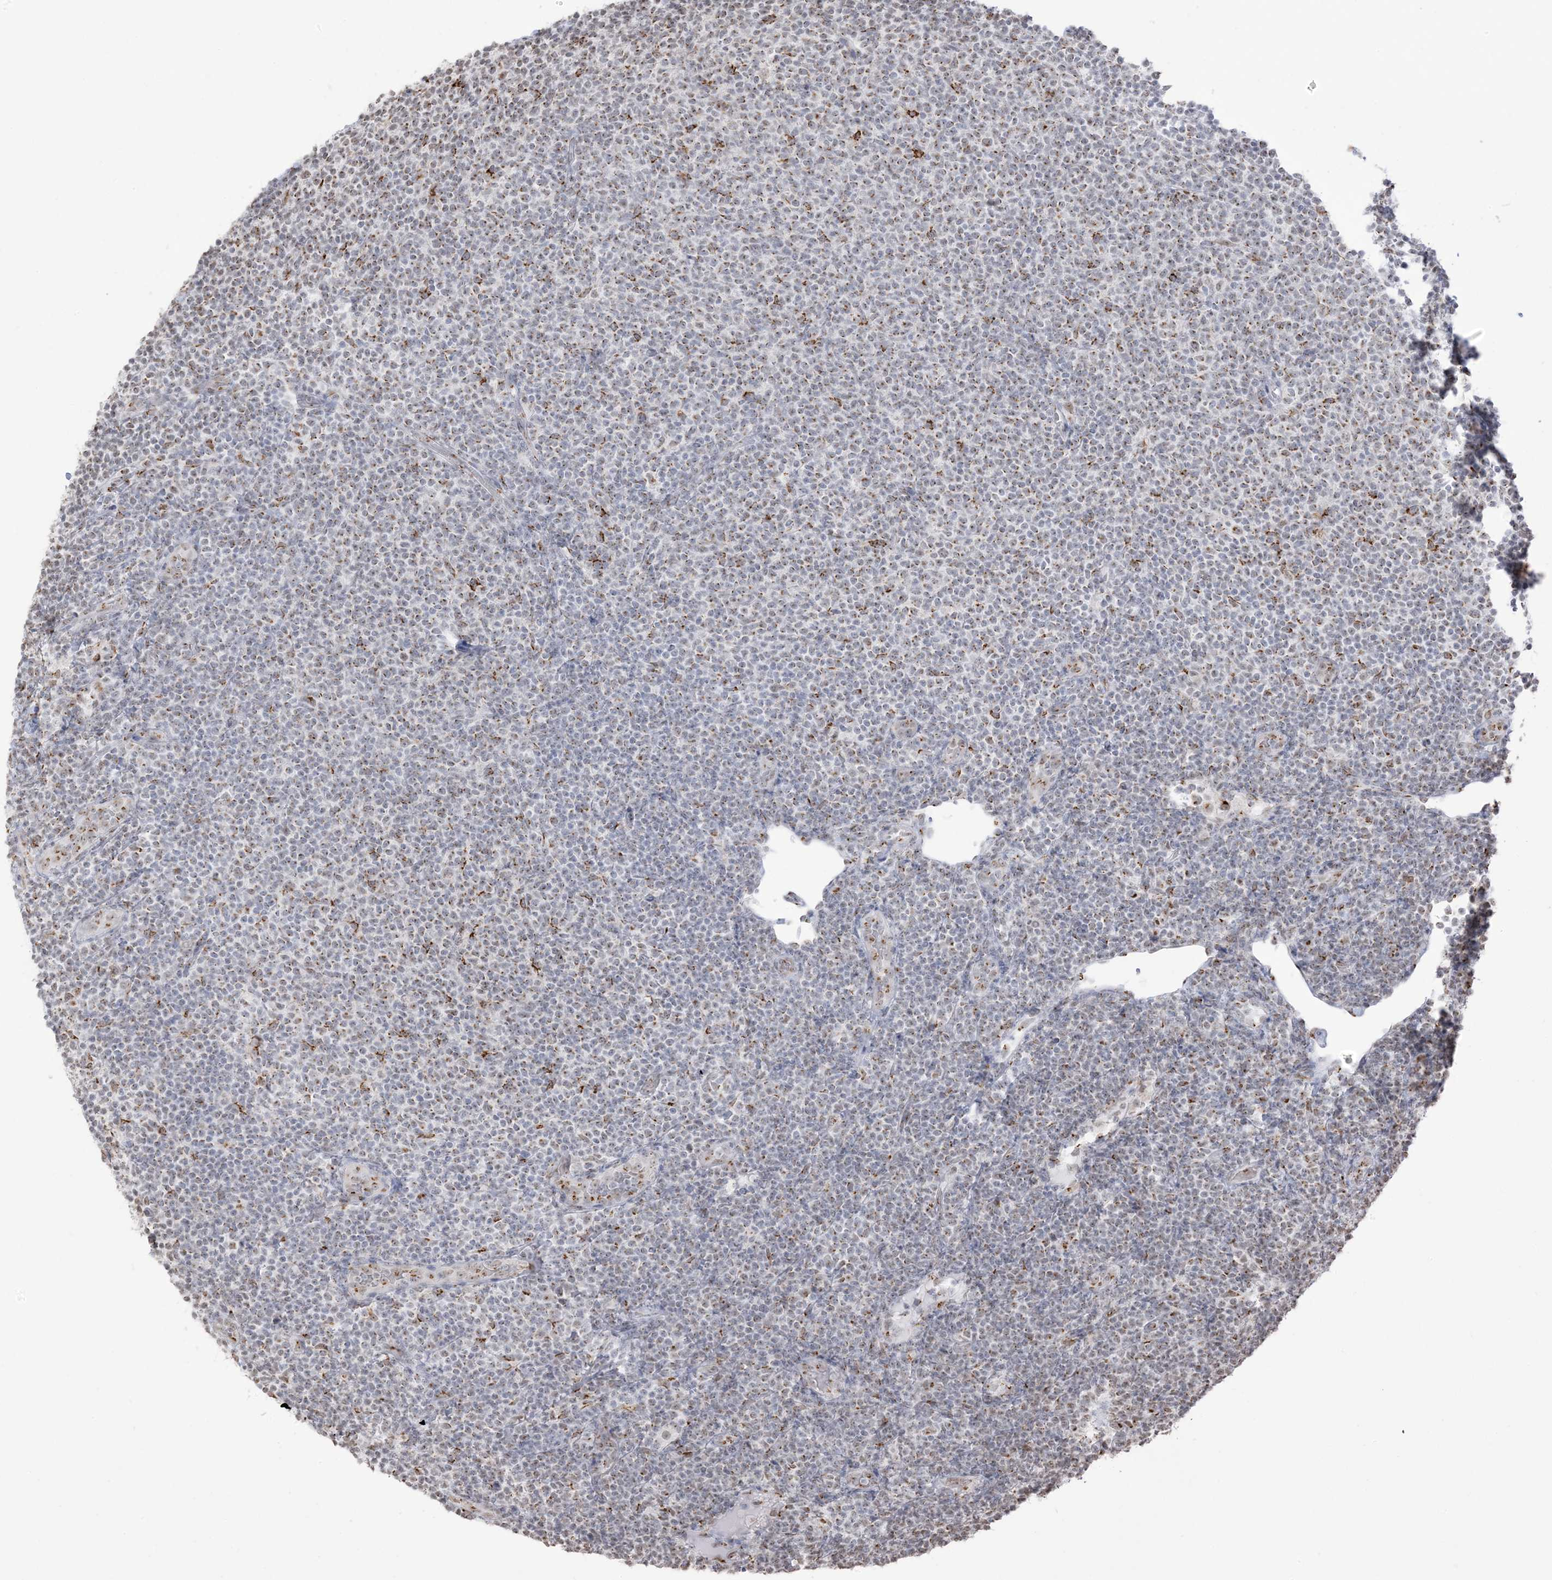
{"staining": {"intensity": "moderate", "quantity": "25%-75%", "location": "cytoplasmic/membranous"}, "tissue": "lymphoma", "cell_type": "Tumor cells", "image_type": "cancer", "snomed": [{"axis": "morphology", "description": "Malignant lymphoma, non-Hodgkin's type, Low grade"}, {"axis": "topography", "description": "Lymph node"}], "caption": "Lymphoma was stained to show a protein in brown. There is medium levels of moderate cytoplasmic/membranous staining in about 25%-75% of tumor cells.", "gene": "GPR107", "patient": {"sex": "male", "age": 66}}